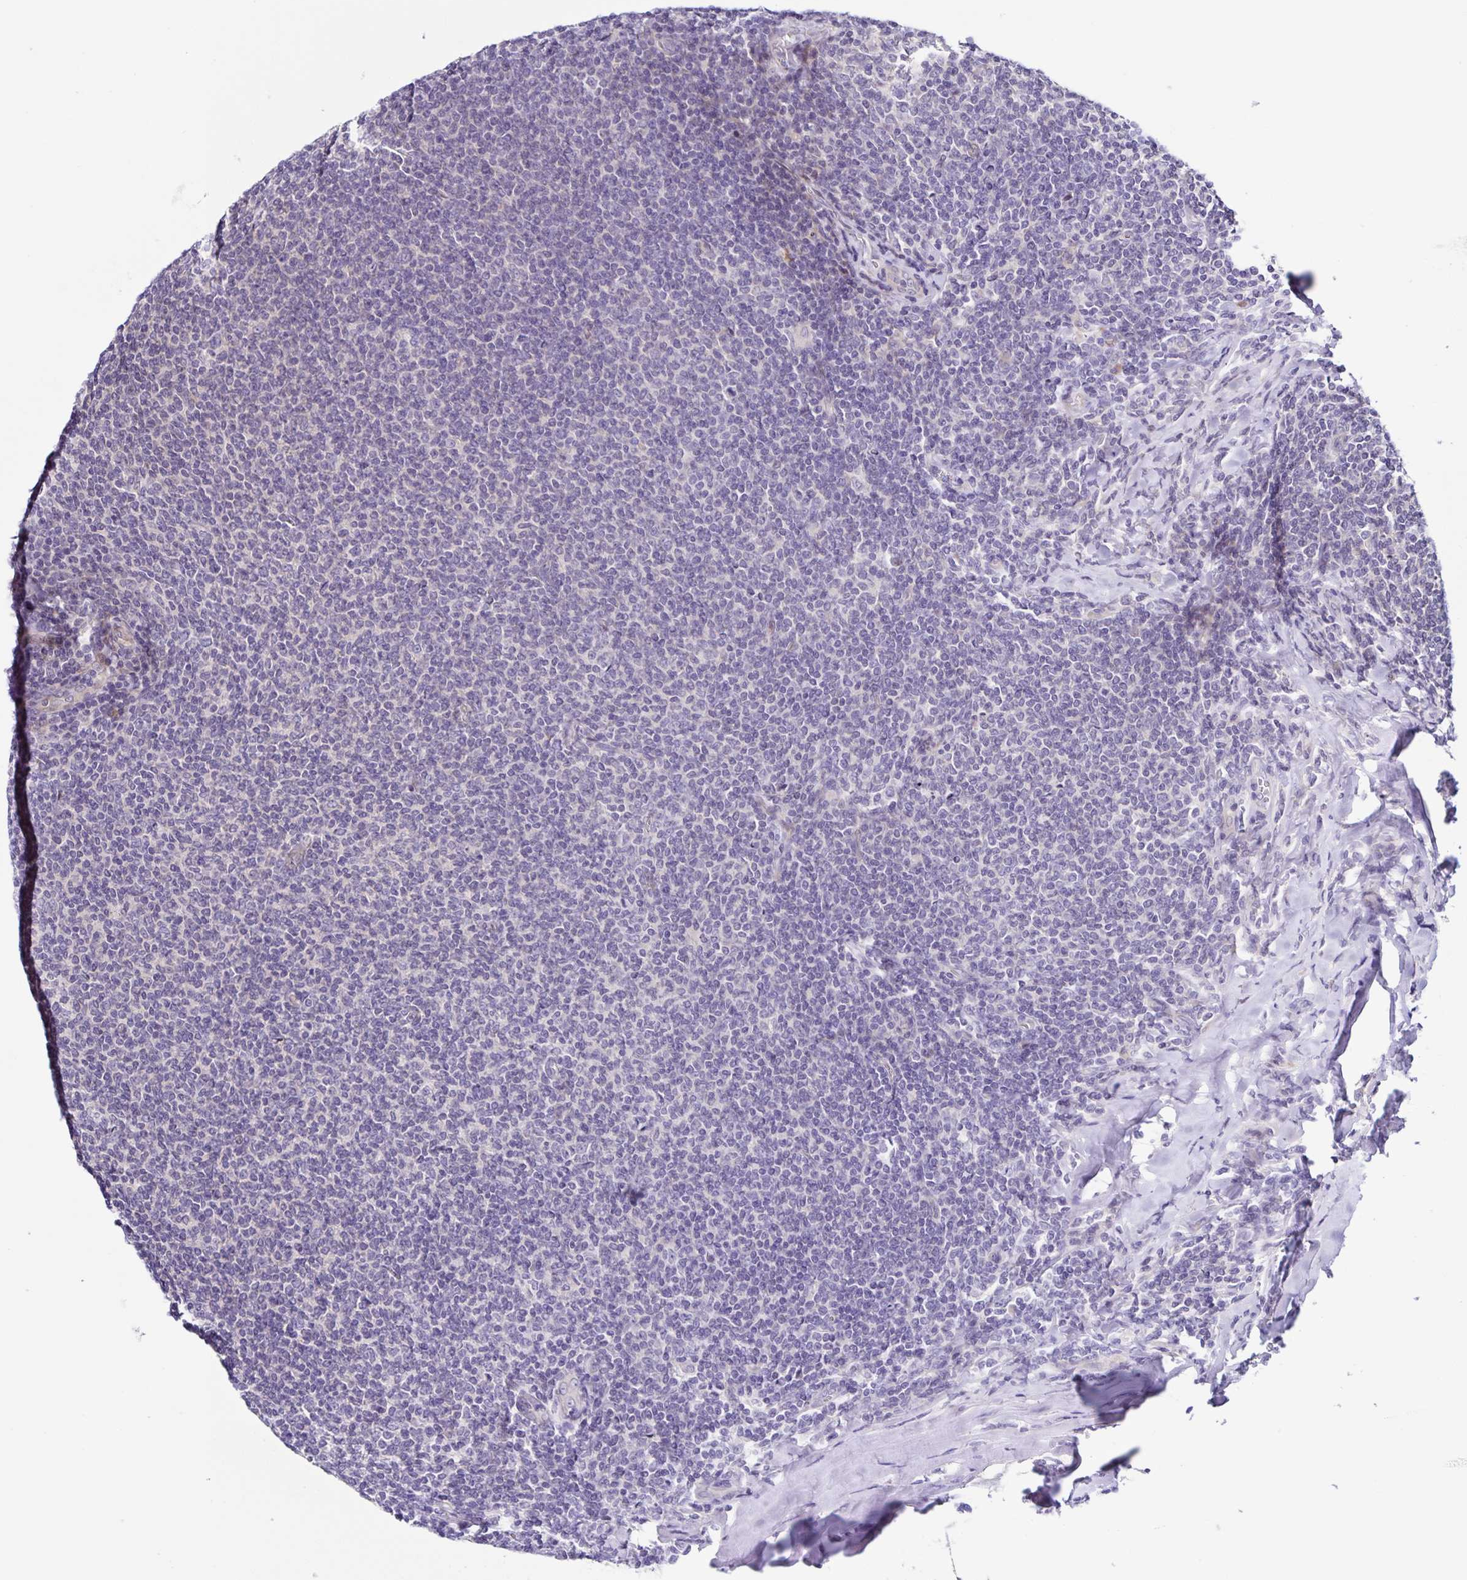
{"staining": {"intensity": "negative", "quantity": "none", "location": "none"}, "tissue": "lymphoma", "cell_type": "Tumor cells", "image_type": "cancer", "snomed": [{"axis": "morphology", "description": "Malignant lymphoma, non-Hodgkin's type, Low grade"}, {"axis": "topography", "description": "Lymph node"}], "caption": "High magnification brightfield microscopy of low-grade malignant lymphoma, non-Hodgkin's type stained with DAB (brown) and counterstained with hematoxylin (blue): tumor cells show no significant positivity.", "gene": "RNFT2", "patient": {"sex": "male", "age": 52}}